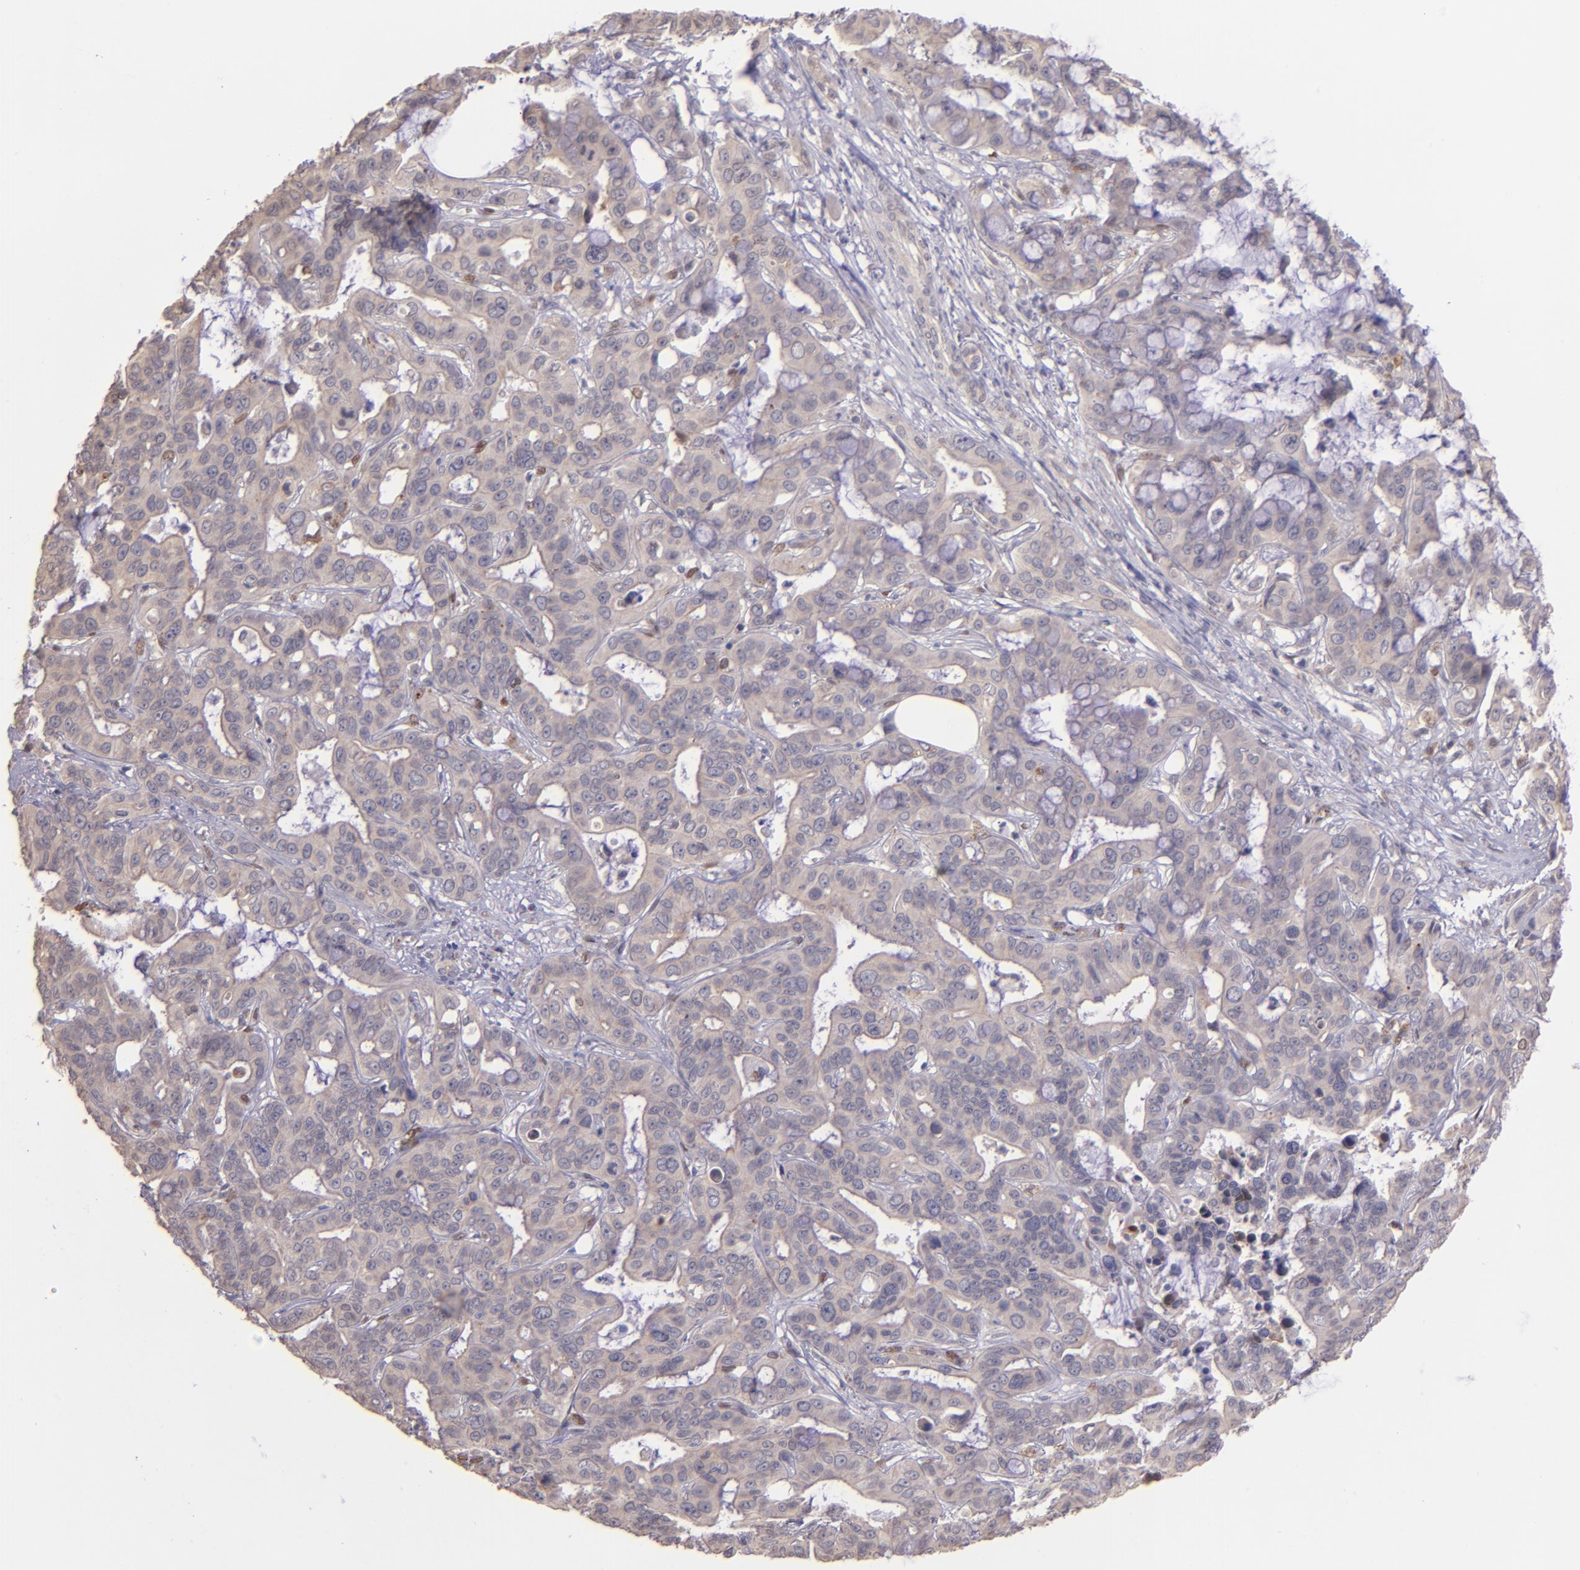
{"staining": {"intensity": "weak", "quantity": "25%-75%", "location": "cytoplasmic/membranous"}, "tissue": "liver cancer", "cell_type": "Tumor cells", "image_type": "cancer", "snomed": [{"axis": "morphology", "description": "Cholangiocarcinoma"}, {"axis": "topography", "description": "Liver"}], "caption": "Tumor cells display low levels of weak cytoplasmic/membranous positivity in about 25%-75% of cells in liver cancer (cholangiocarcinoma).", "gene": "NUP62CL", "patient": {"sex": "female", "age": 65}}